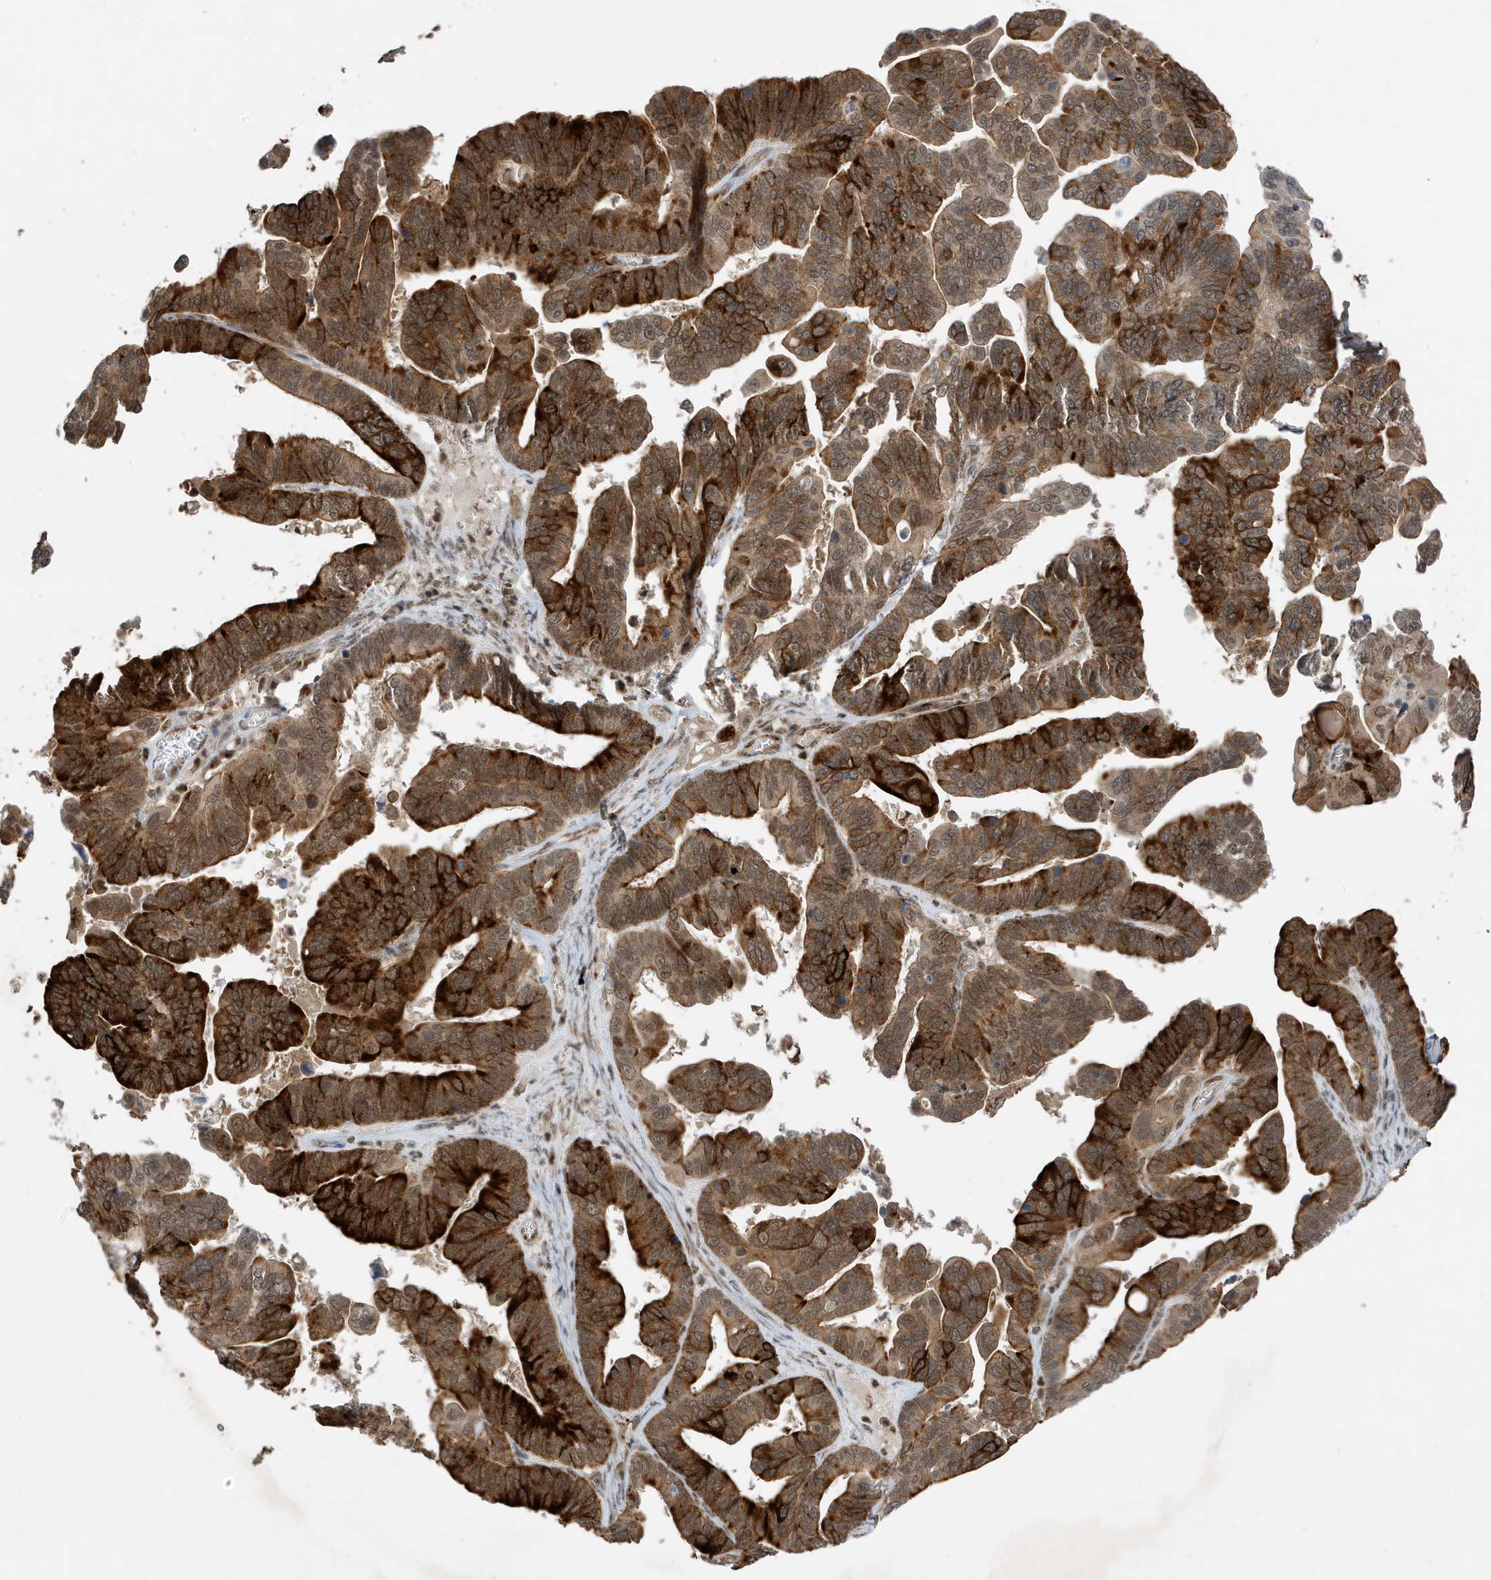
{"staining": {"intensity": "strong", "quantity": "25%-75%", "location": "cytoplasmic/membranous"}, "tissue": "ovarian cancer", "cell_type": "Tumor cells", "image_type": "cancer", "snomed": [{"axis": "morphology", "description": "Cystadenocarcinoma, serous, NOS"}, {"axis": "topography", "description": "Ovary"}], "caption": "Tumor cells exhibit strong cytoplasmic/membranous staining in approximately 25%-75% of cells in ovarian serous cystadenocarcinoma.", "gene": "MAST3", "patient": {"sex": "female", "age": 56}}